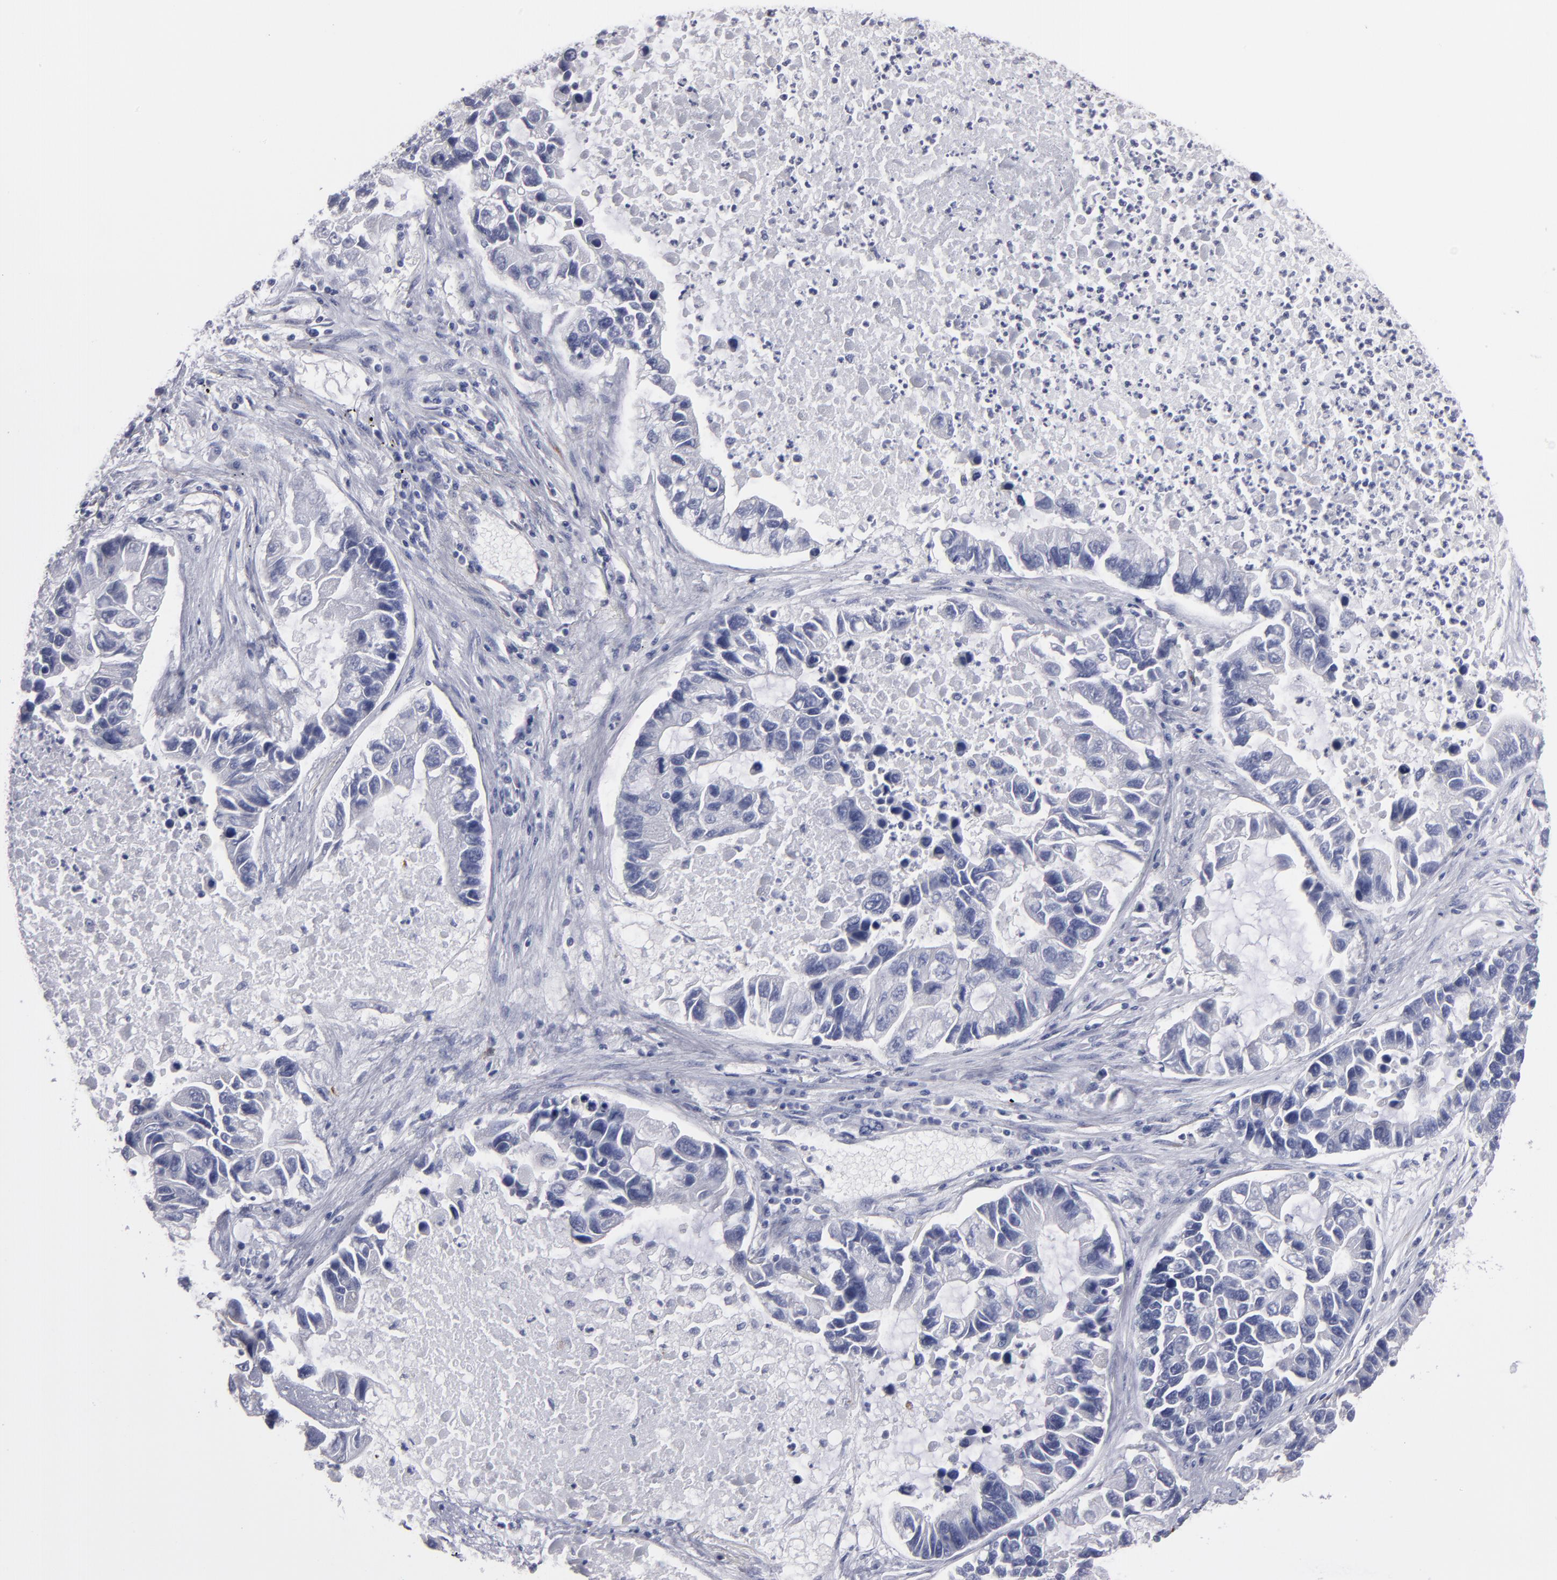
{"staining": {"intensity": "negative", "quantity": "none", "location": "none"}, "tissue": "lung cancer", "cell_type": "Tumor cells", "image_type": "cancer", "snomed": [{"axis": "morphology", "description": "Adenocarcinoma, NOS"}, {"axis": "topography", "description": "Lung"}], "caption": "A micrograph of lung cancer stained for a protein reveals no brown staining in tumor cells. (DAB immunohistochemistry (IHC) visualized using brightfield microscopy, high magnification).", "gene": "SLMAP", "patient": {"sex": "female", "age": 51}}